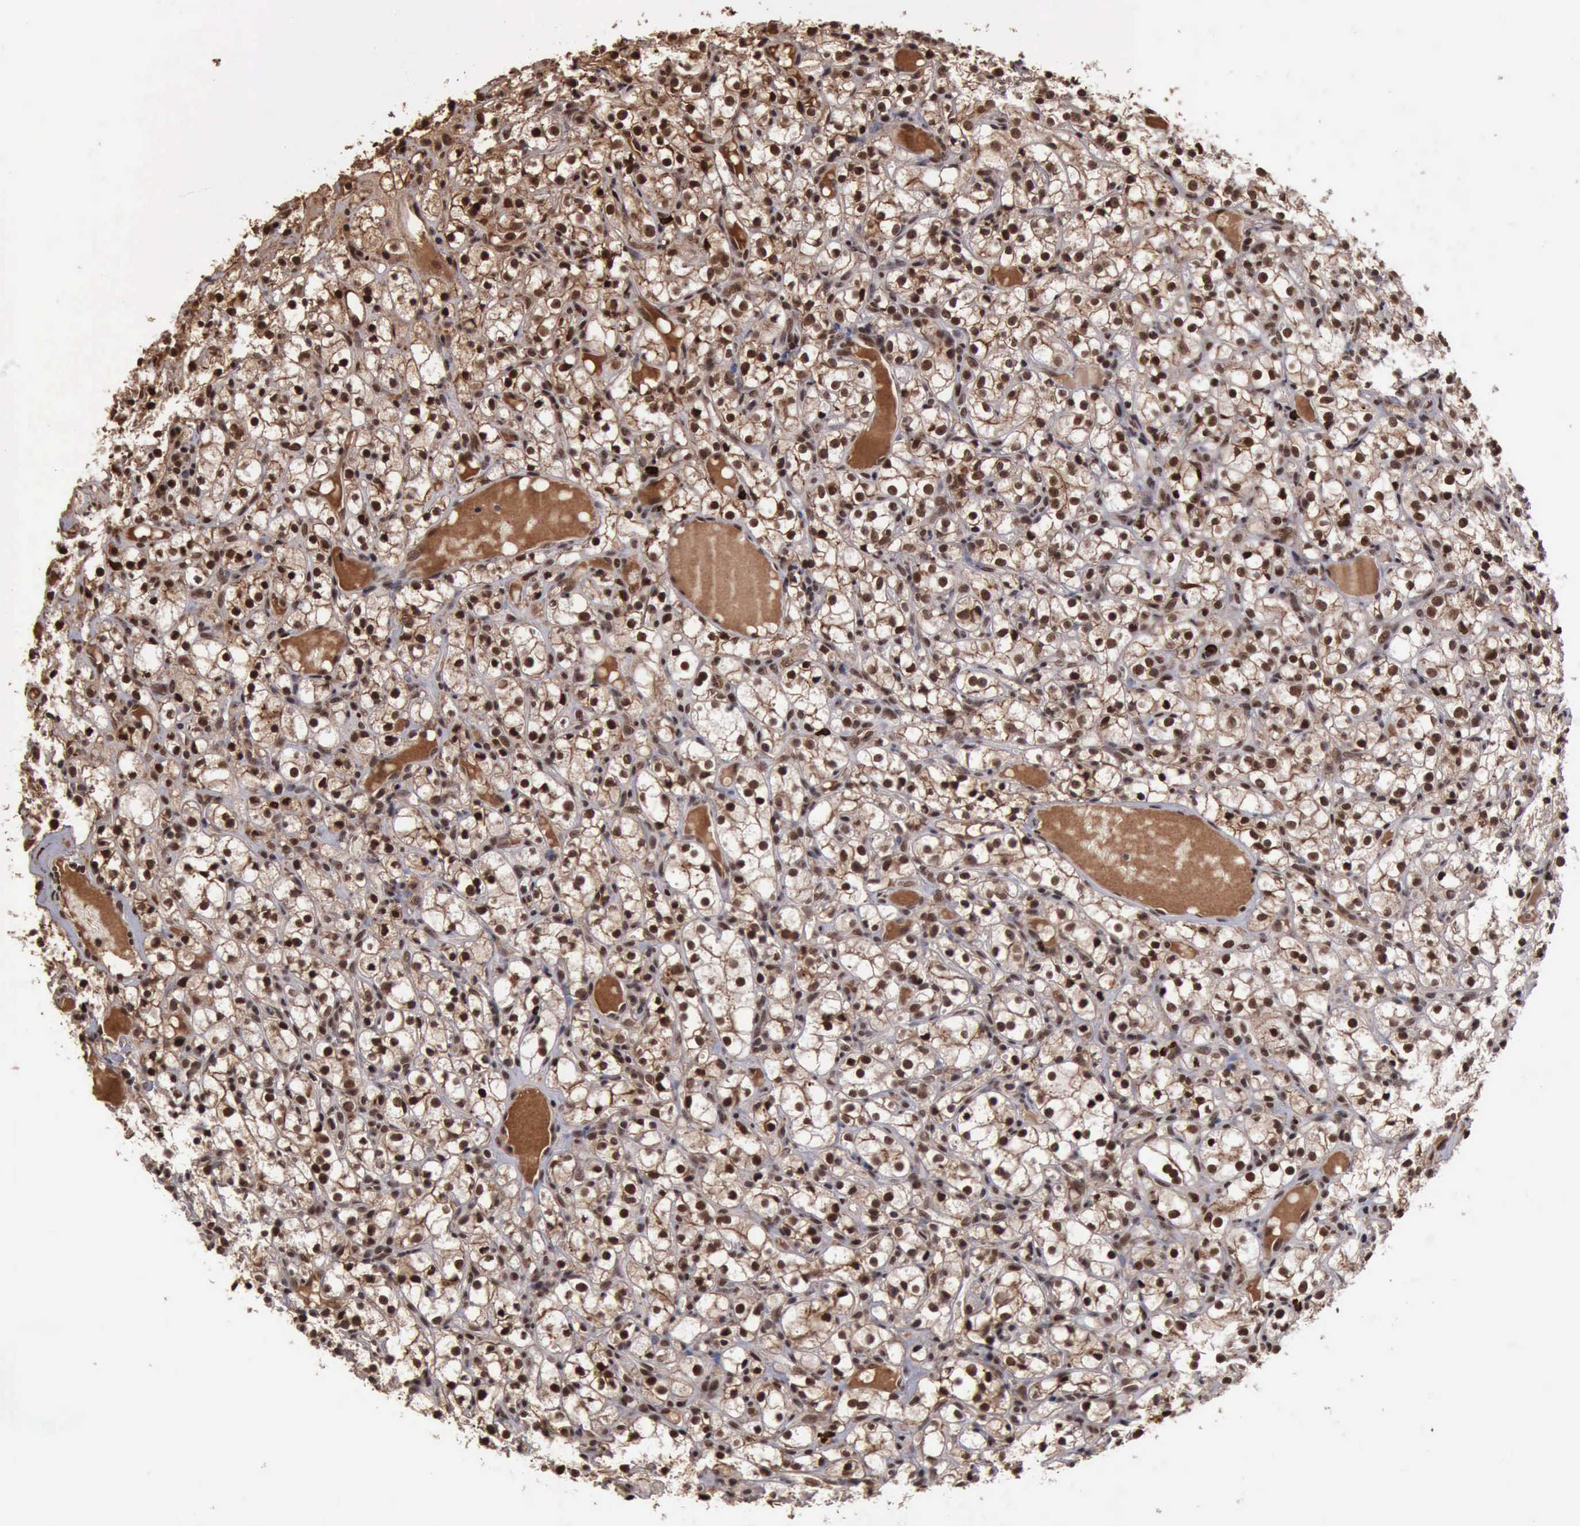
{"staining": {"intensity": "strong", "quantity": ">75%", "location": "cytoplasmic/membranous,nuclear"}, "tissue": "renal cancer", "cell_type": "Tumor cells", "image_type": "cancer", "snomed": [{"axis": "morphology", "description": "Adenocarcinoma, NOS"}, {"axis": "topography", "description": "Kidney"}], "caption": "Immunohistochemistry (IHC) (DAB (3,3'-diaminobenzidine)) staining of renal adenocarcinoma exhibits strong cytoplasmic/membranous and nuclear protein staining in about >75% of tumor cells. (Stains: DAB in brown, nuclei in blue, Microscopy: brightfield microscopy at high magnification).", "gene": "TRMT2A", "patient": {"sex": "male", "age": 61}}